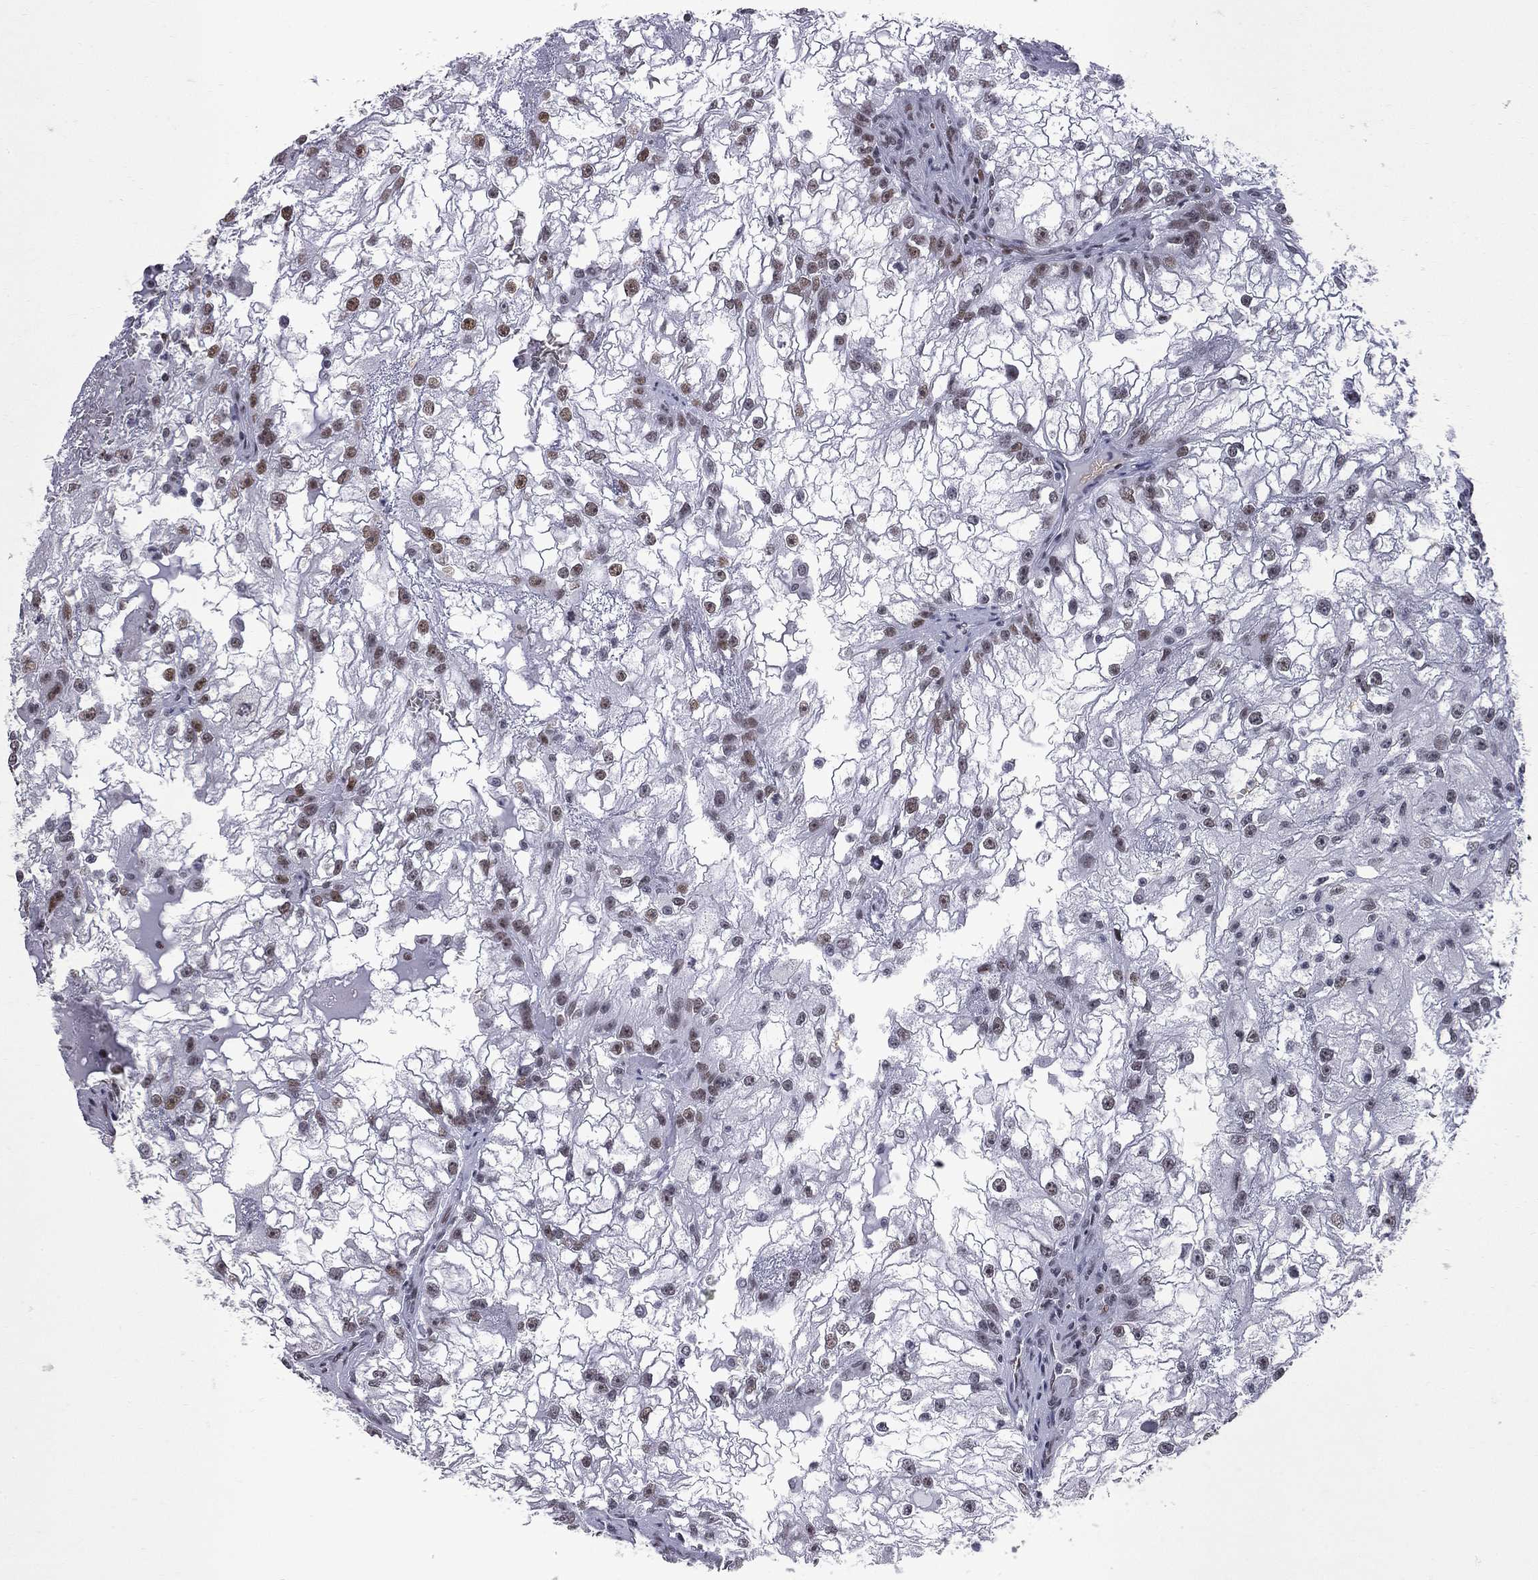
{"staining": {"intensity": "moderate", "quantity": "<25%", "location": "nuclear"}, "tissue": "renal cancer", "cell_type": "Tumor cells", "image_type": "cancer", "snomed": [{"axis": "morphology", "description": "Adenocarcinoma, NOS"}, {"axis": "topography", "description": "Kidney"}], "caption": "Human adenocarcinoma (renal) stained with a brown dye reveals moderate nuclear positive positivity in about <25% of tumor cells.", "gene": "ZBTB47", "patient": {"sex": "male", "age": 59}}